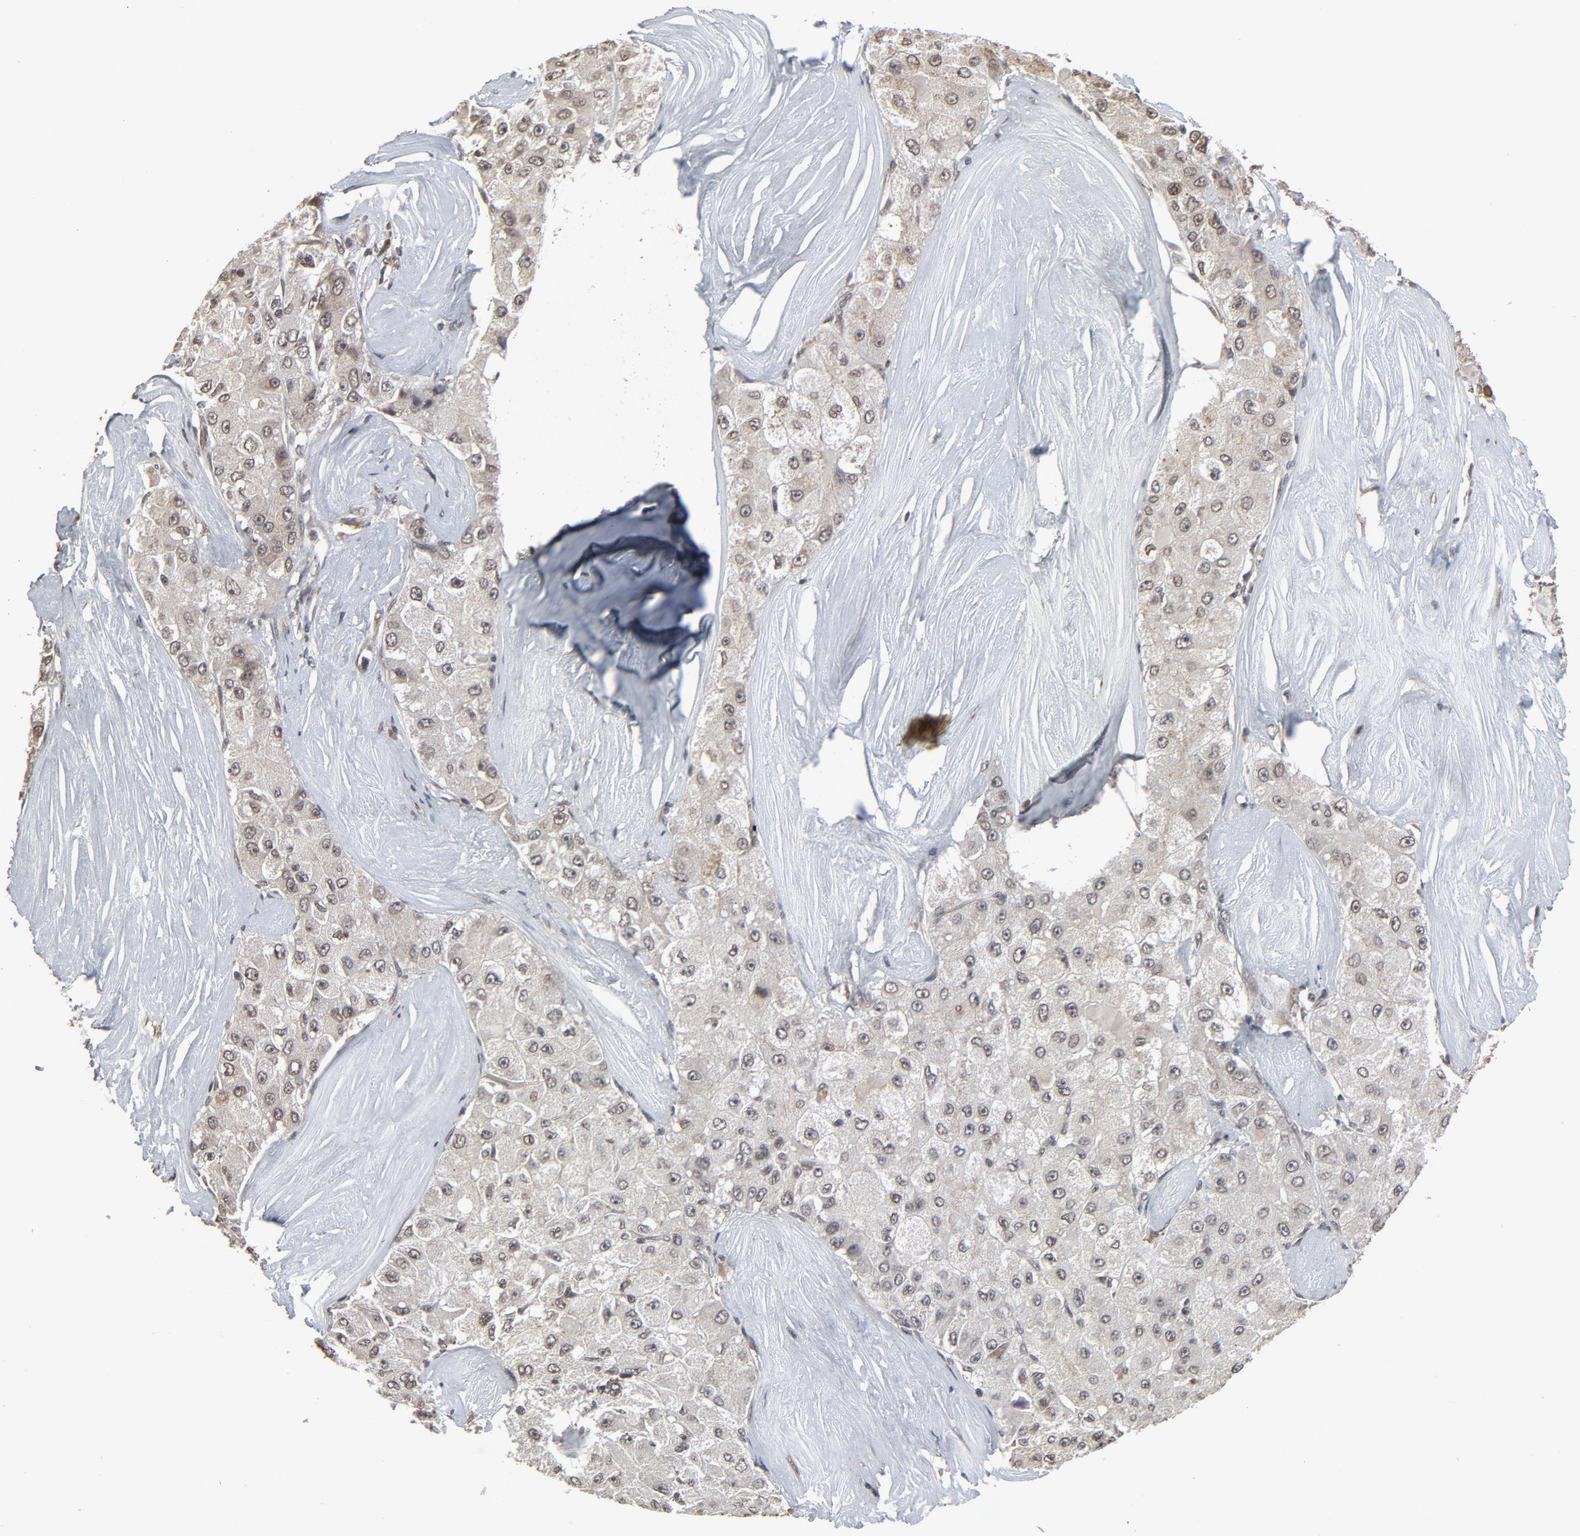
{"staining": {"intensity": "weak", "quantity": ">75%", "location": "cytoplasmic/membranous,nuclear"}, "tissue": "liver cancer", "cell_type": "Tumor cells", "image_type": "cancer", "snomed": [{"axis": "morphology", "description": "Carcinoma, Hepatocellular, NOS"}, {"axis": "topography", "description": "Liver"}], "caption": "An immunohistochemistry (IHC) photomicrograph of tumor tissue is shown. Protein staining in brown shows weak cytoplasmic/membranous and nuclear positivity in hepatocellular carcinoma (liver) within tumor cells.", "gene": "POM121", "patient": {"sex": "male", "age": 80}}